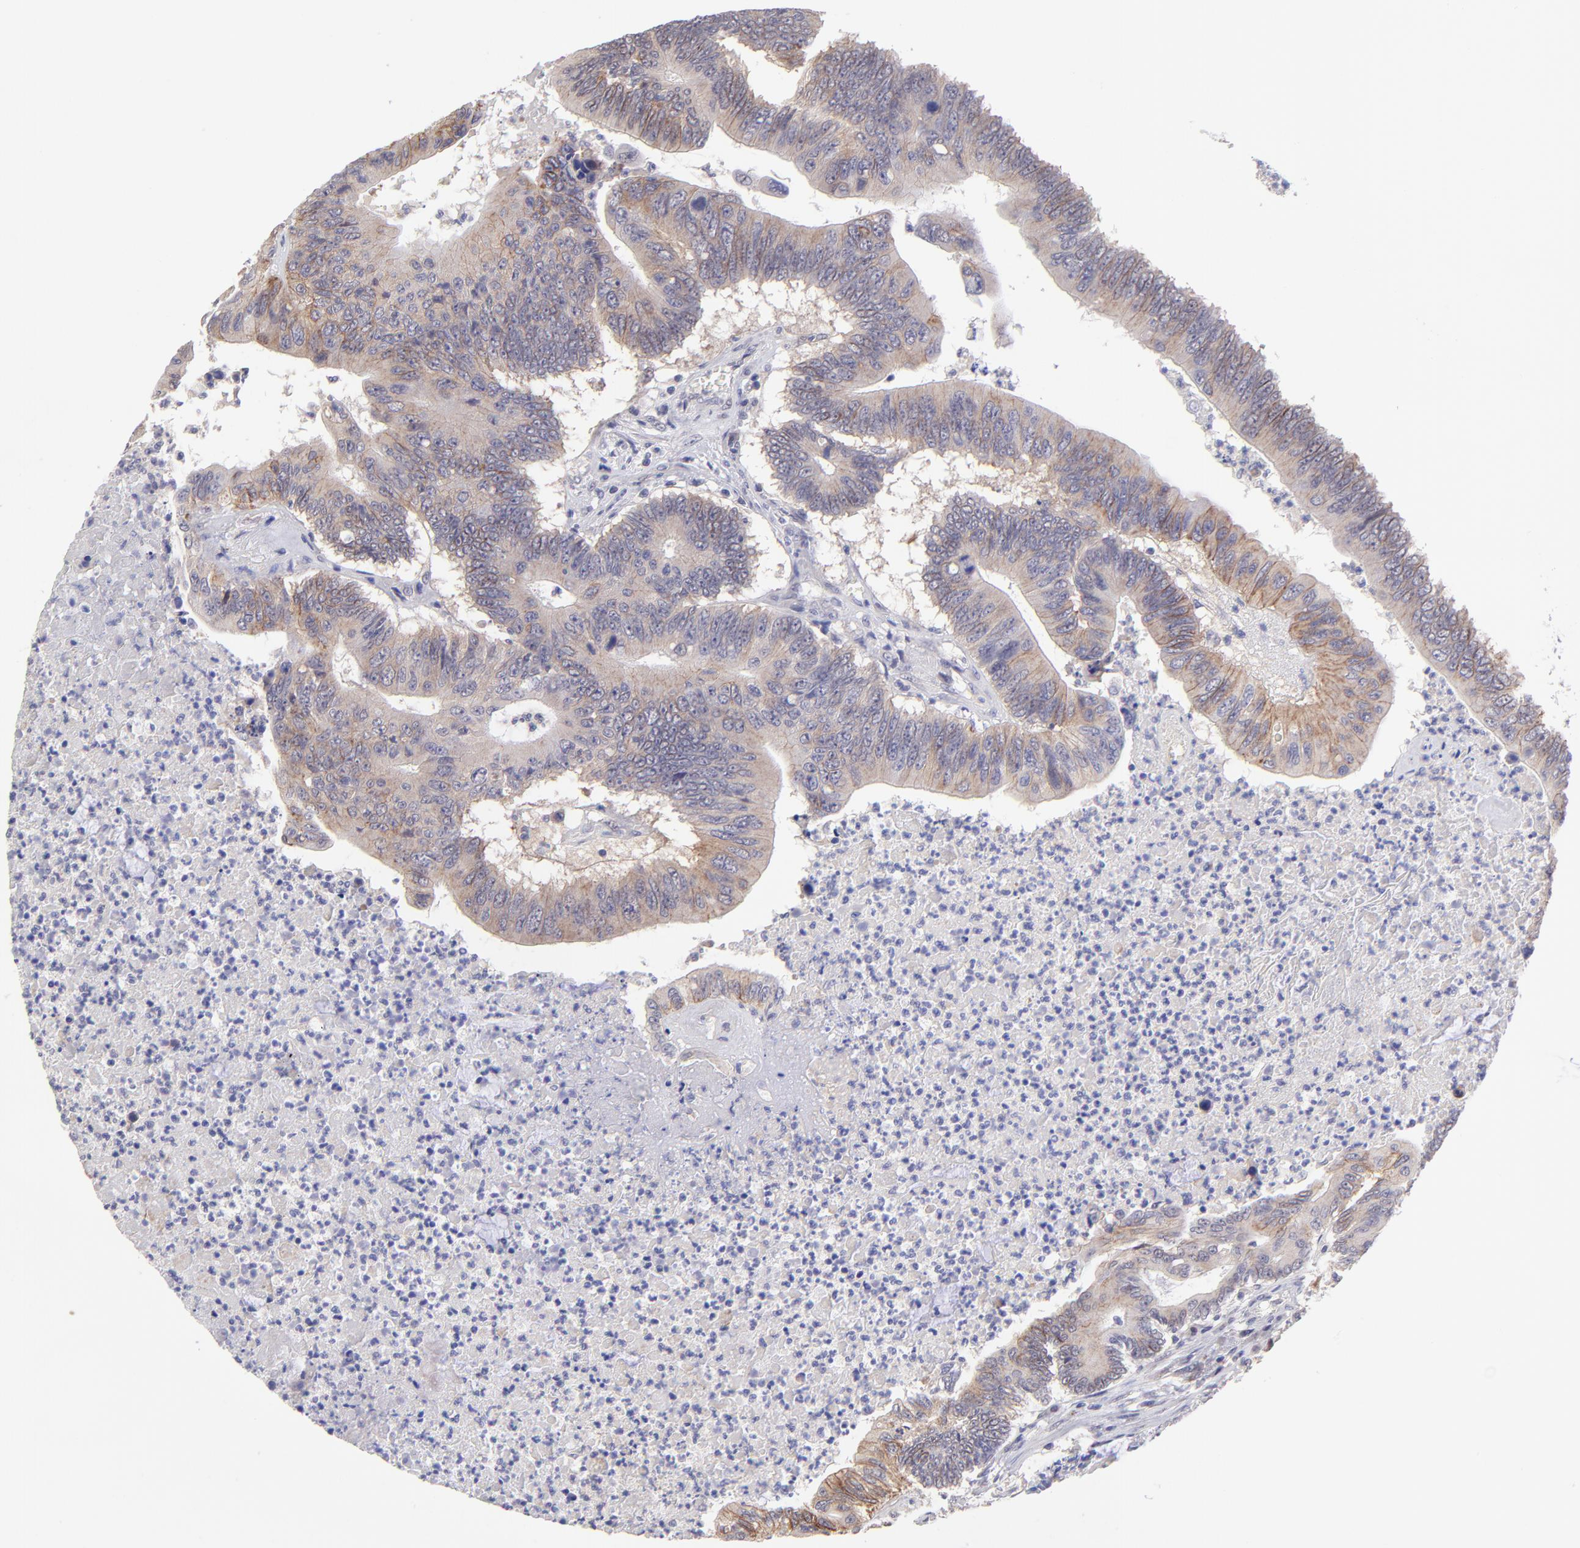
{"staining": {"intensity": "moderate", "quantity": ">75%", "location": "cytoplasmic/membranous"}, "tissue": "colorectal cancer", "cell_type": "Tumor cells", "image_type": "cancer", "snomed": [{"axis": "morphology", "description": "Adenocarcinoma, NOS"}, {"axis": "topography", "description": "Colon"}], "caption": "Immunohistochemistry (IHC) image of adenocarcinoma (colorectal) stained for a protein (brown), which displays medium levels of moderate cytoplasmic/membranous expression in about >75% of tumor cells.", "gene": "NSF", "patient": {"sex": "male", "age": 65}}